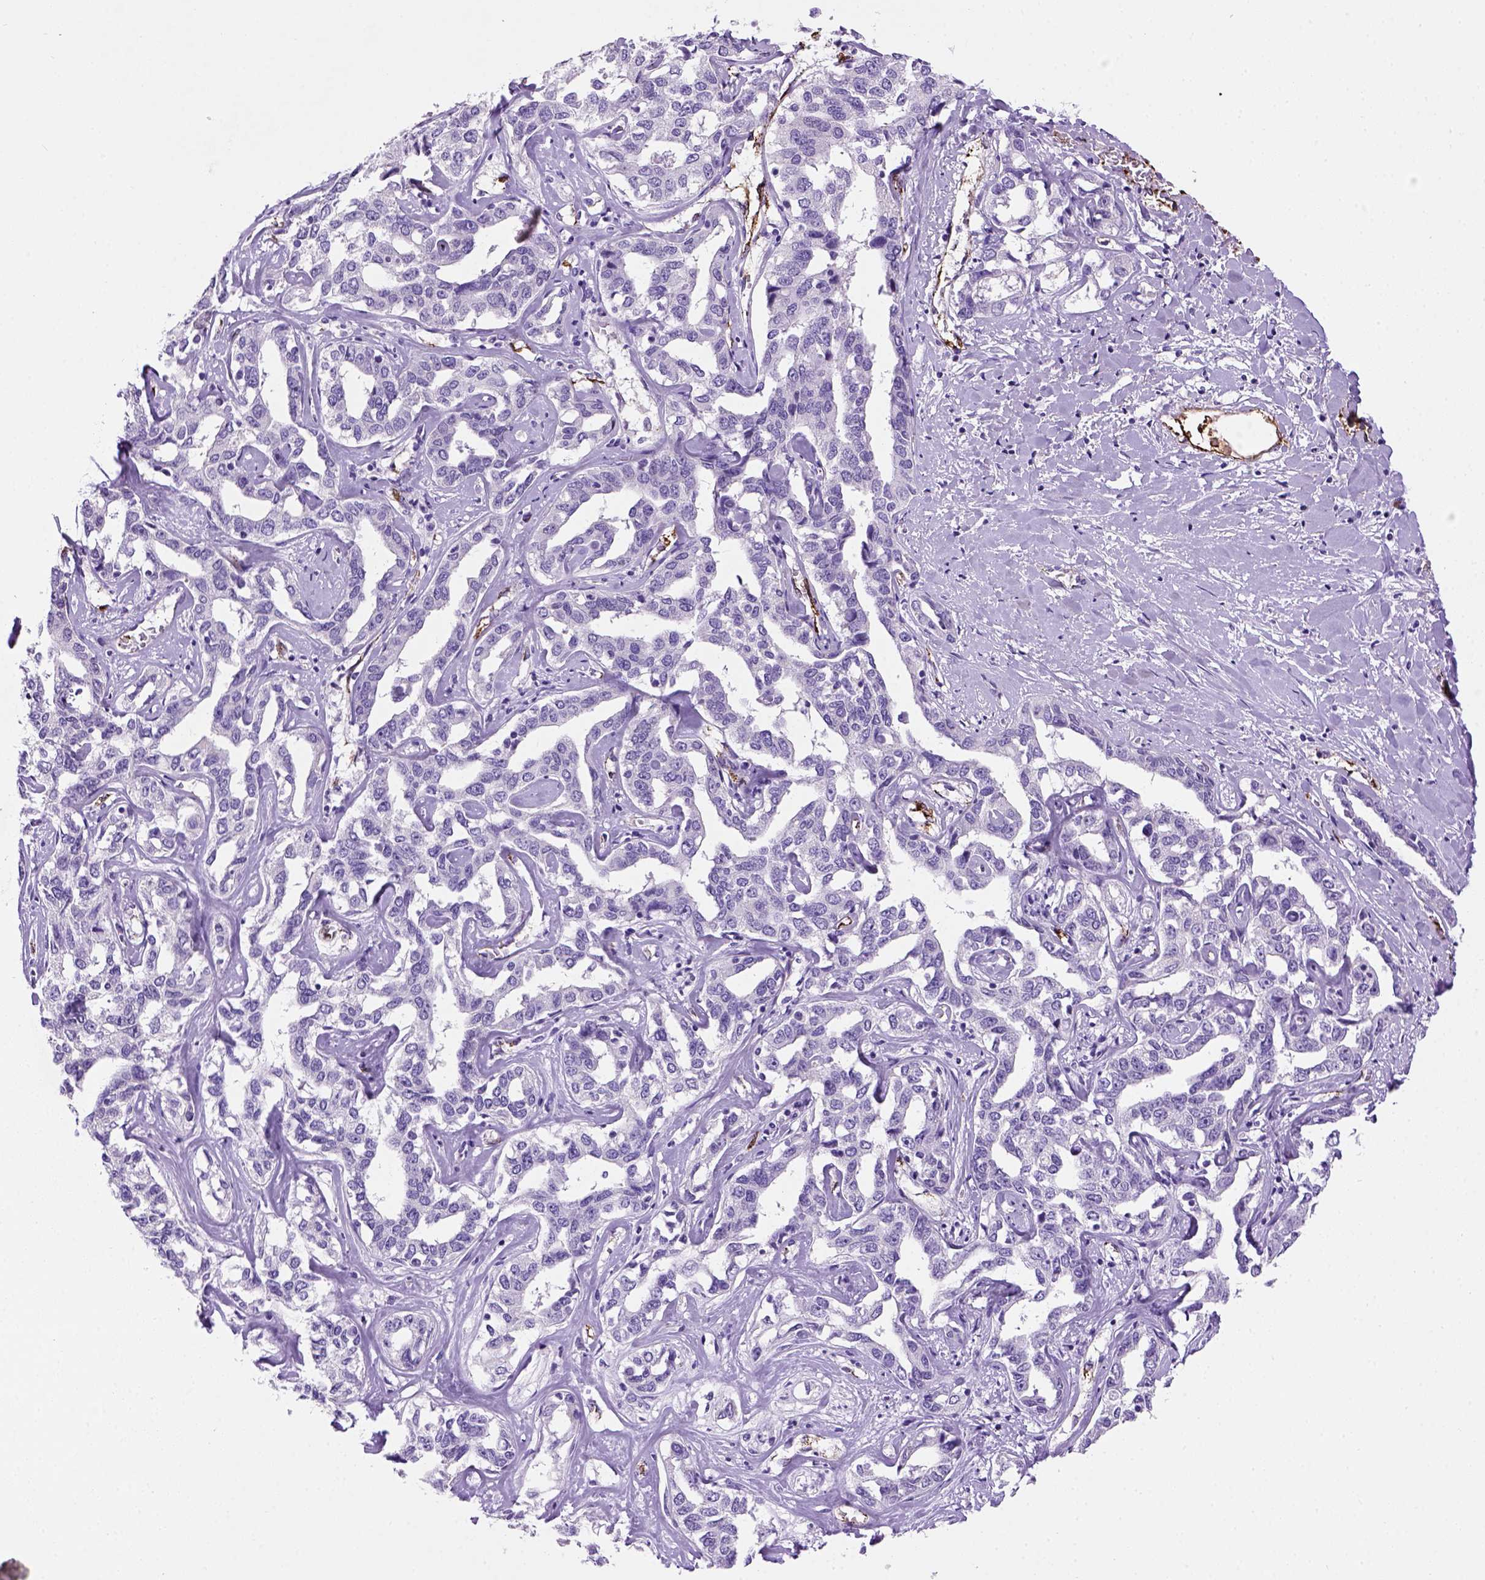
{"staining": {"intensity": "negative", "quantity": "none", "location": "none"}, "tissue": "liver cancer", "cell_type": "Tumor cells", "image_type": "cancer", "snomed": [{"axis": "morphology", "description": "Cholangiocarcinoma"}, {"axis": "topography", "description": "Liver"}], "caption": "This photomicrograph is of liver cholangiocarcinoma stained with immunohistochemistry (IHC) to label a protein in brown with the nuclei are counter-stained blue. There is no expression in tumor cells.", "gene": "VWF", "patient": {"sex": "male", "age": 59}}